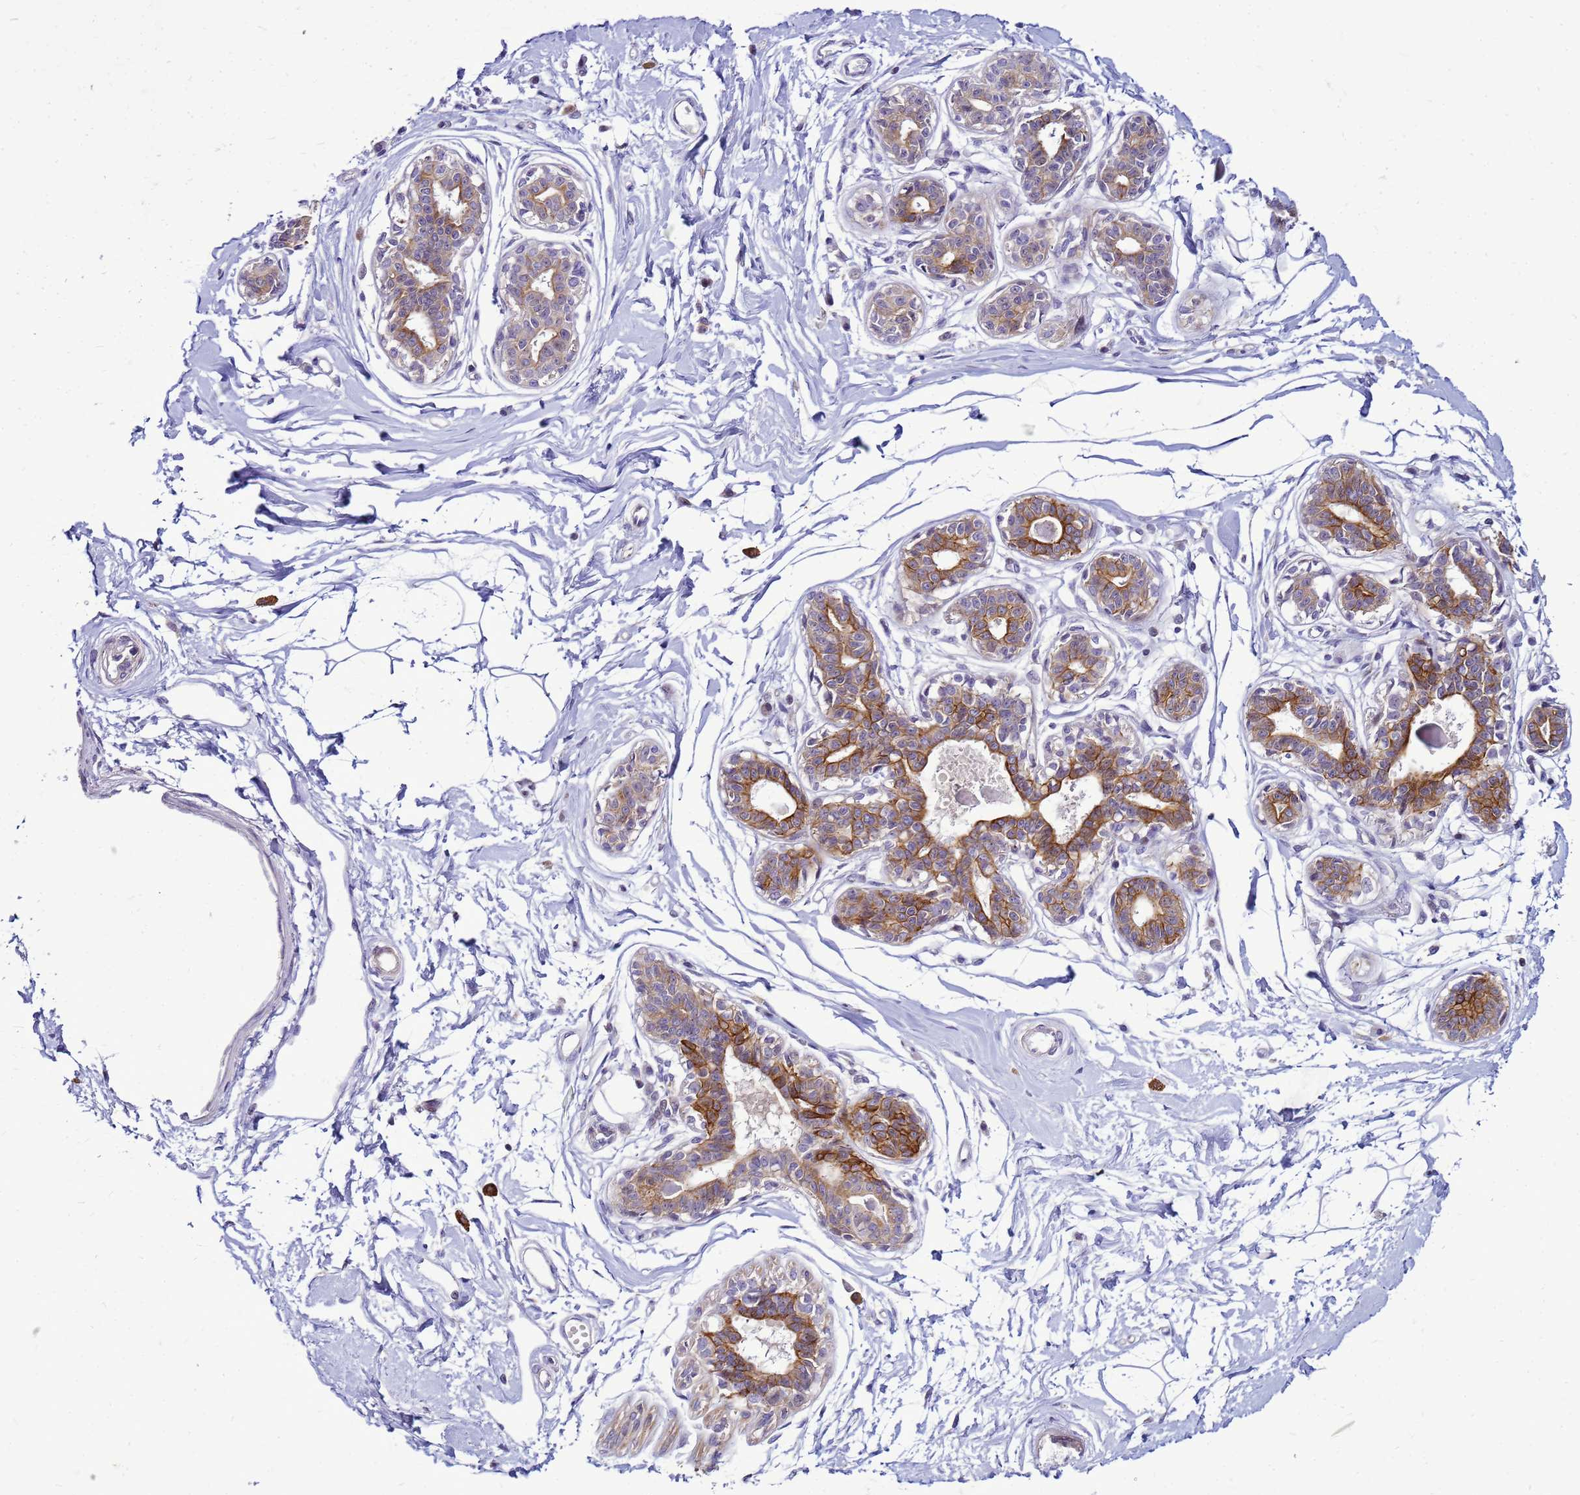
{"staining": {"intensity": "negative", "quantity": "none", "location": "none"}, "tissue": "breast", "cell_type": "Adipocytes", "image_type": "normal", "snomed": [{"axis": "morphology", "description": "Normal tissue, NOS"}, {"axis": "topography", "description": "Breast"}], "caption": "DAB immunohistochemical staining of benign breast exhibits no significant expression in adipocytes.", "gene": "VPS4B", "patient": {"sex": "female", "age": 45}}